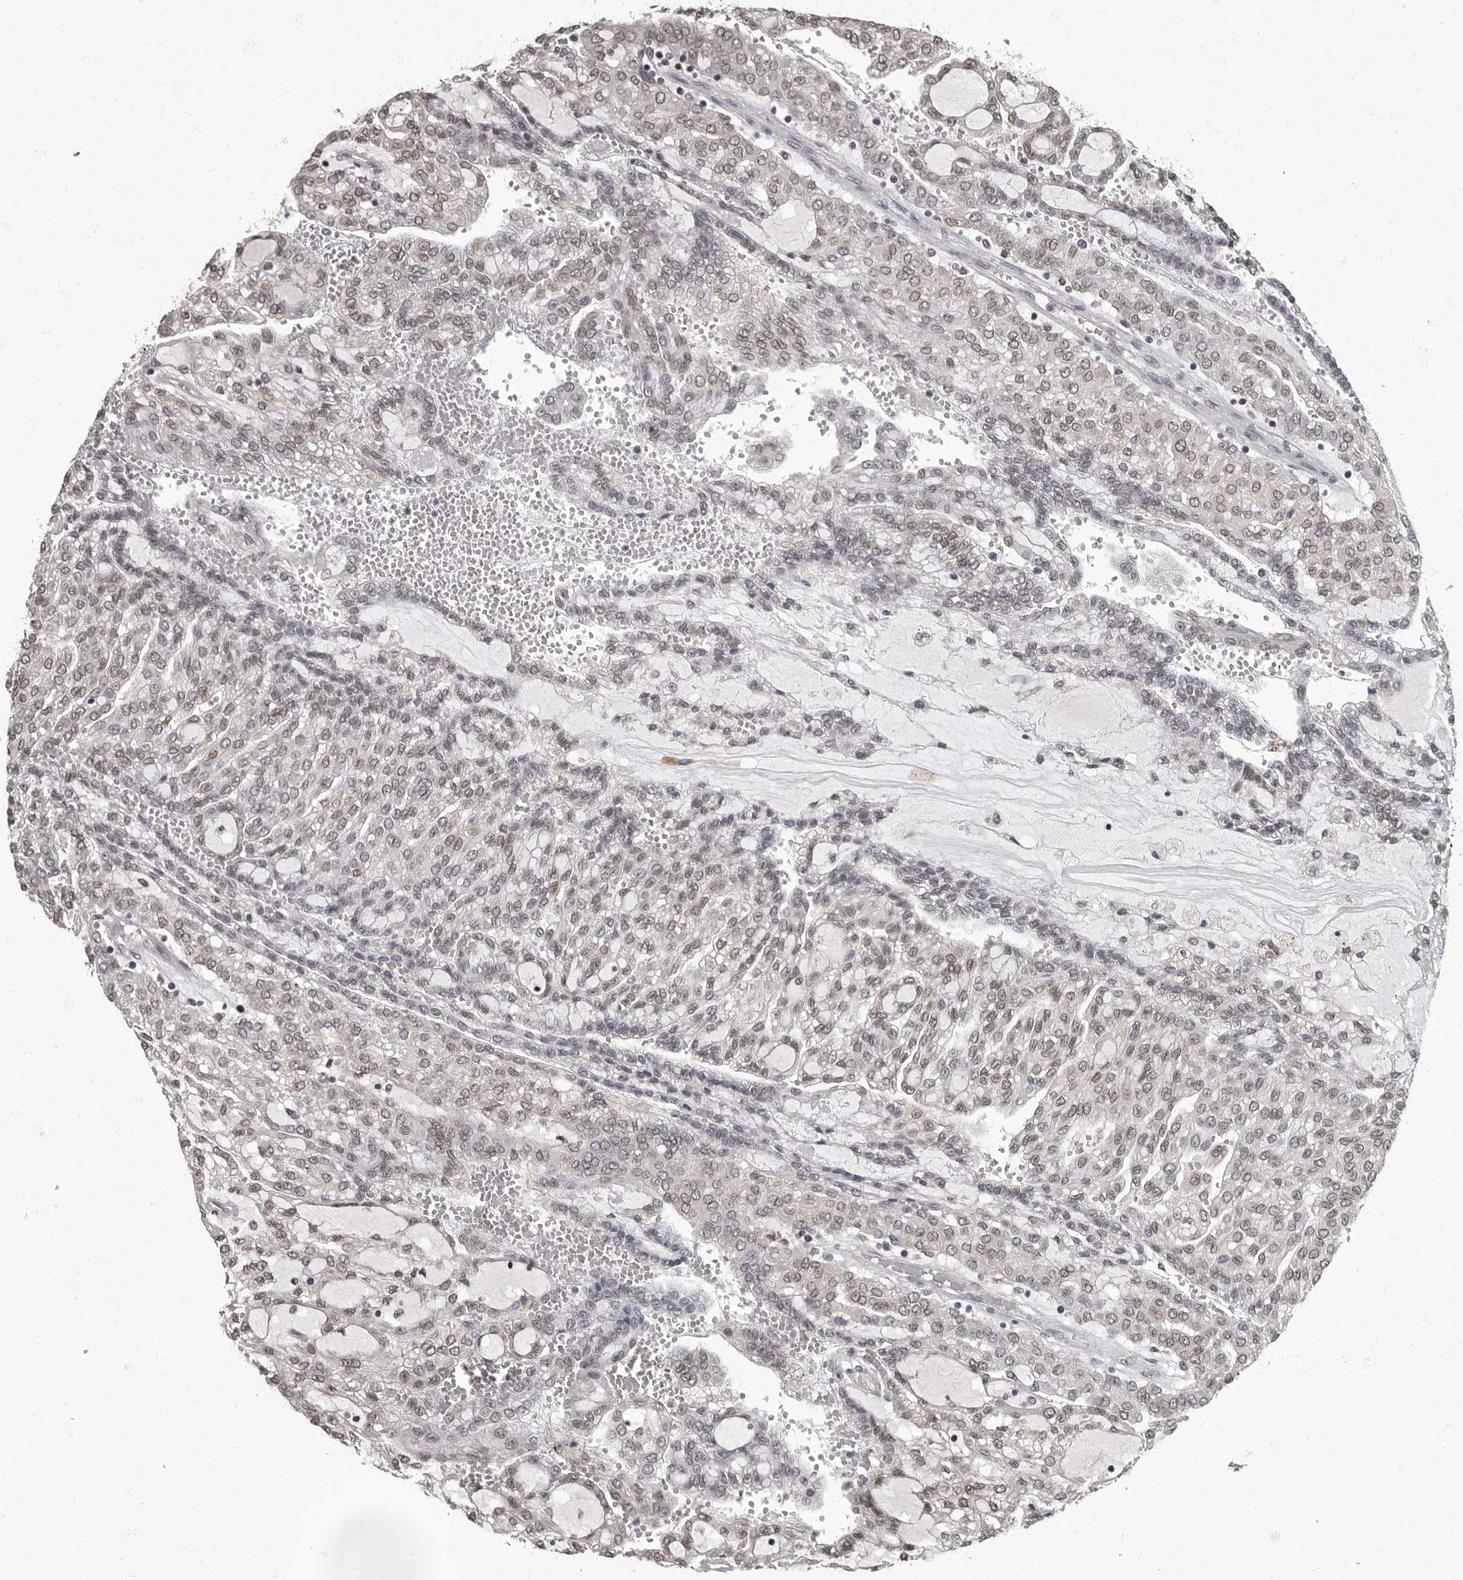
{"staining": {"intensity": "weak", "quantity": ">75%", "location": "nuclear"}, "tissue": "renal cancer", "cell_type": "Tumor cells", "image_type": "cancer", "snomed": [{"axis": "morphology", "description": "Adenocarcinoma, NOS"}, {"axis": "topography", "description": "Kidney"}], "caption": "Tumor cells exhibit weak nuclear staining in approximately >75% of cells in adenocarcinoma (renal).", "gene": "C1orf50", "patient": {"sex": "male", "age": 63}}